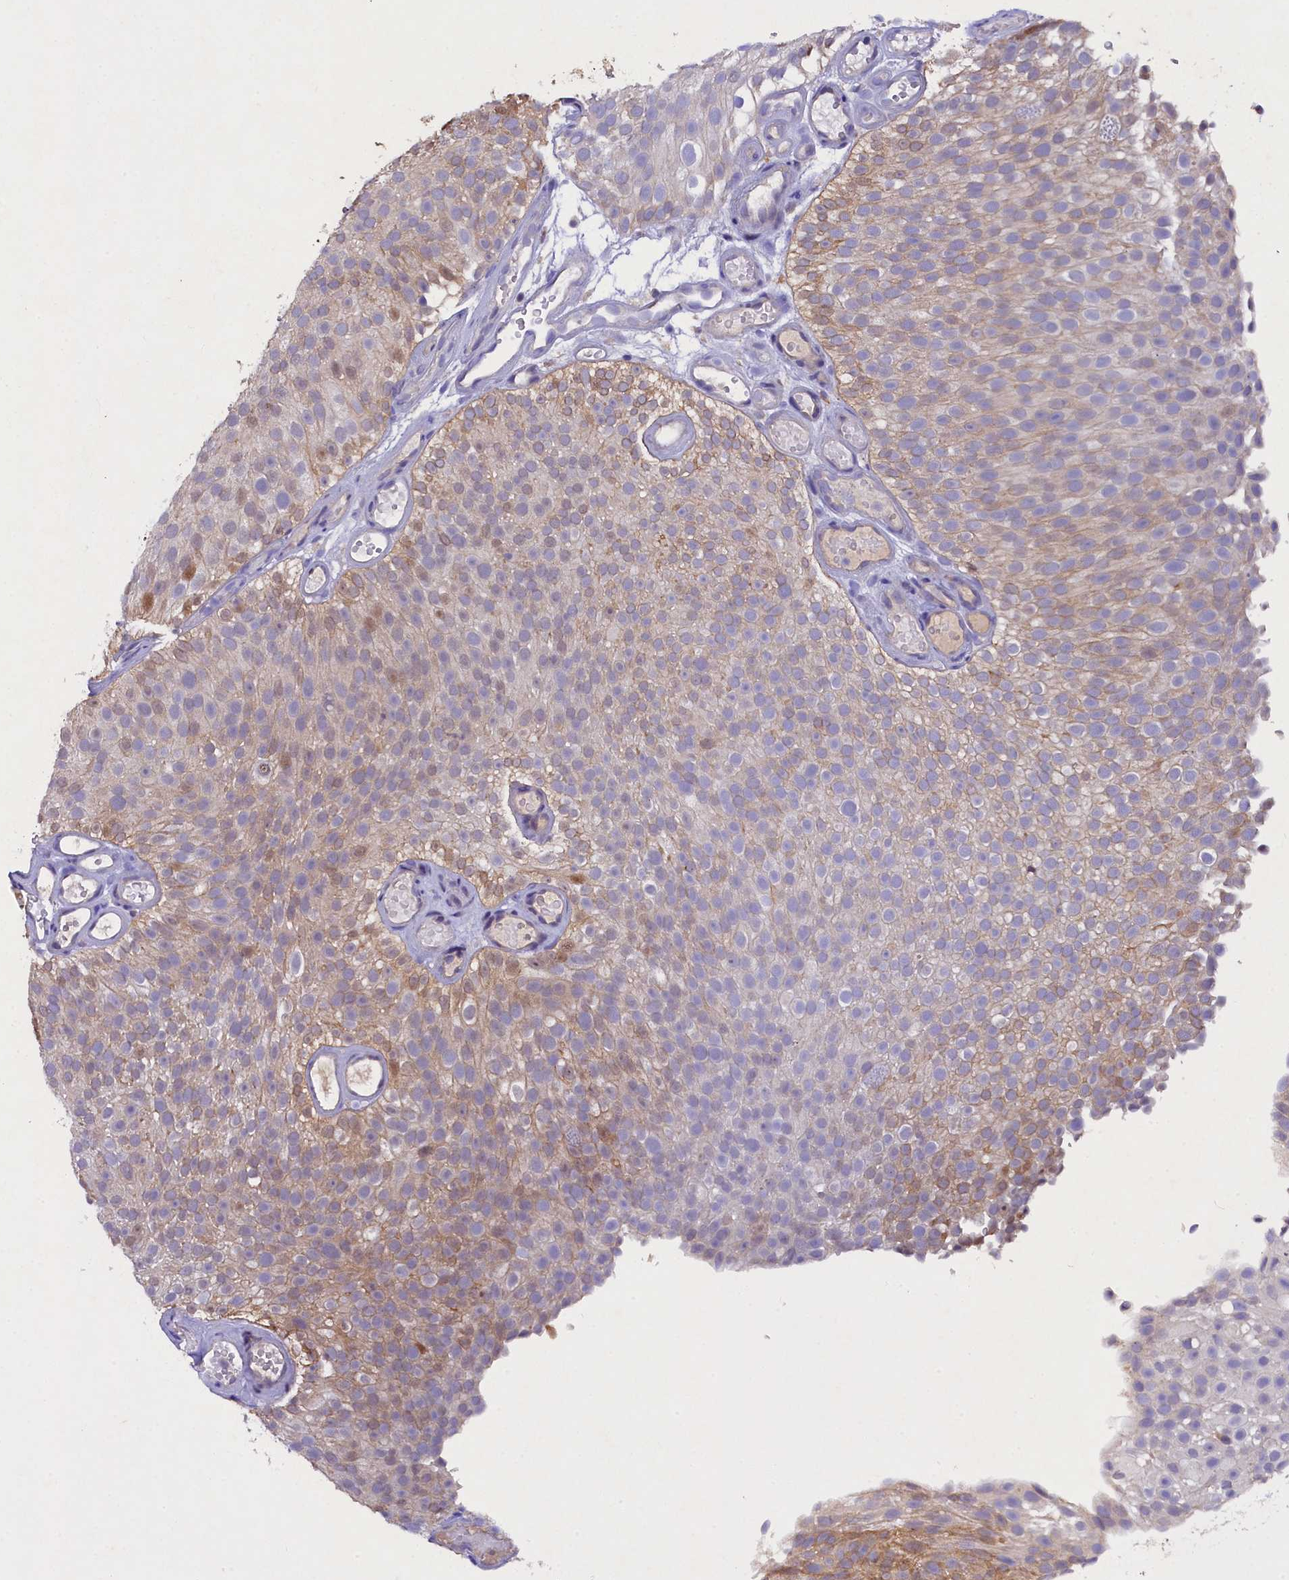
{"staining": {"intensity": "moderate", "quantity": "25%-75%", "location": "cytoplasmic/membranous"}, "tissue": "urothelial cancer", "cell_type": "Tumor cells", "image_type": "cancer", "snomed": [{"axis": "morphology", "description": "Urothelial carcinoma, Low grade"}, {"axis": "topography", "description": "Urinary bladder"}], "caption": "This is an image of immunohistochemistry staining of urothelial cancer, which shows moderate positivity in the cytoplasmic/membranous of tumor cells.", "gene": "TGDS", "patient": {"sex": "male", "age": 78}}